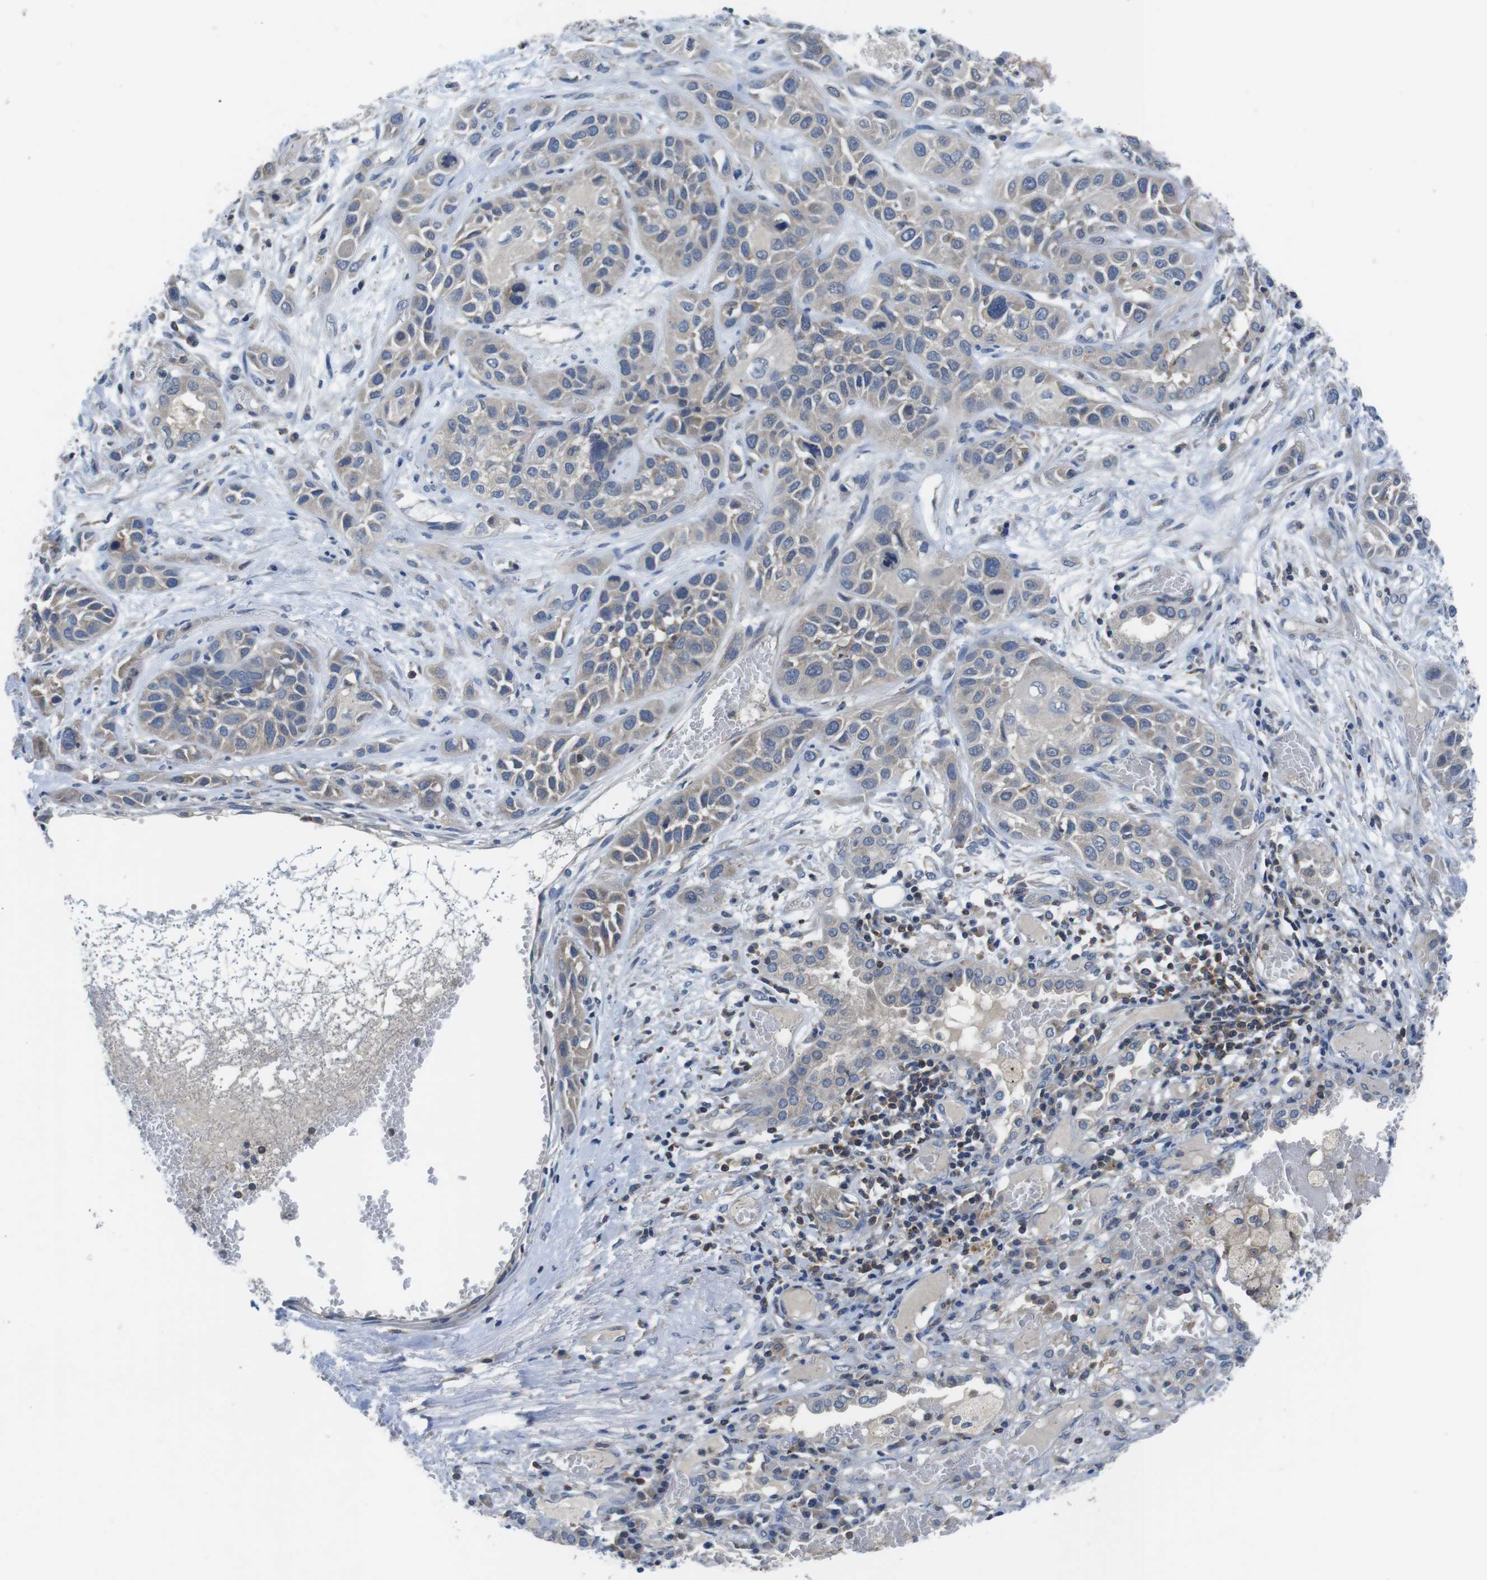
{"staining": {"intensity": "weak", "quantity": "<25%", "location": "cytoplasmic/membranous"}, "tissue": "lung cancer", "cell_type": "Tumor cells", "image_type": "cancer", "snomed": [{"axis": "morphology", "description": "Squamous cell carcinoma, NOS"}, {"axis": "topography", "description": "Lung"}], "caption": "DAB (3,3'-diaminobenzidine) immunohistochemical staining of human squamous cell carcinoma (lung) exhibits no significant expression in tumor cells.", "gene": "PIK3CD", "patient": {"sex": "male", "age": 71}}